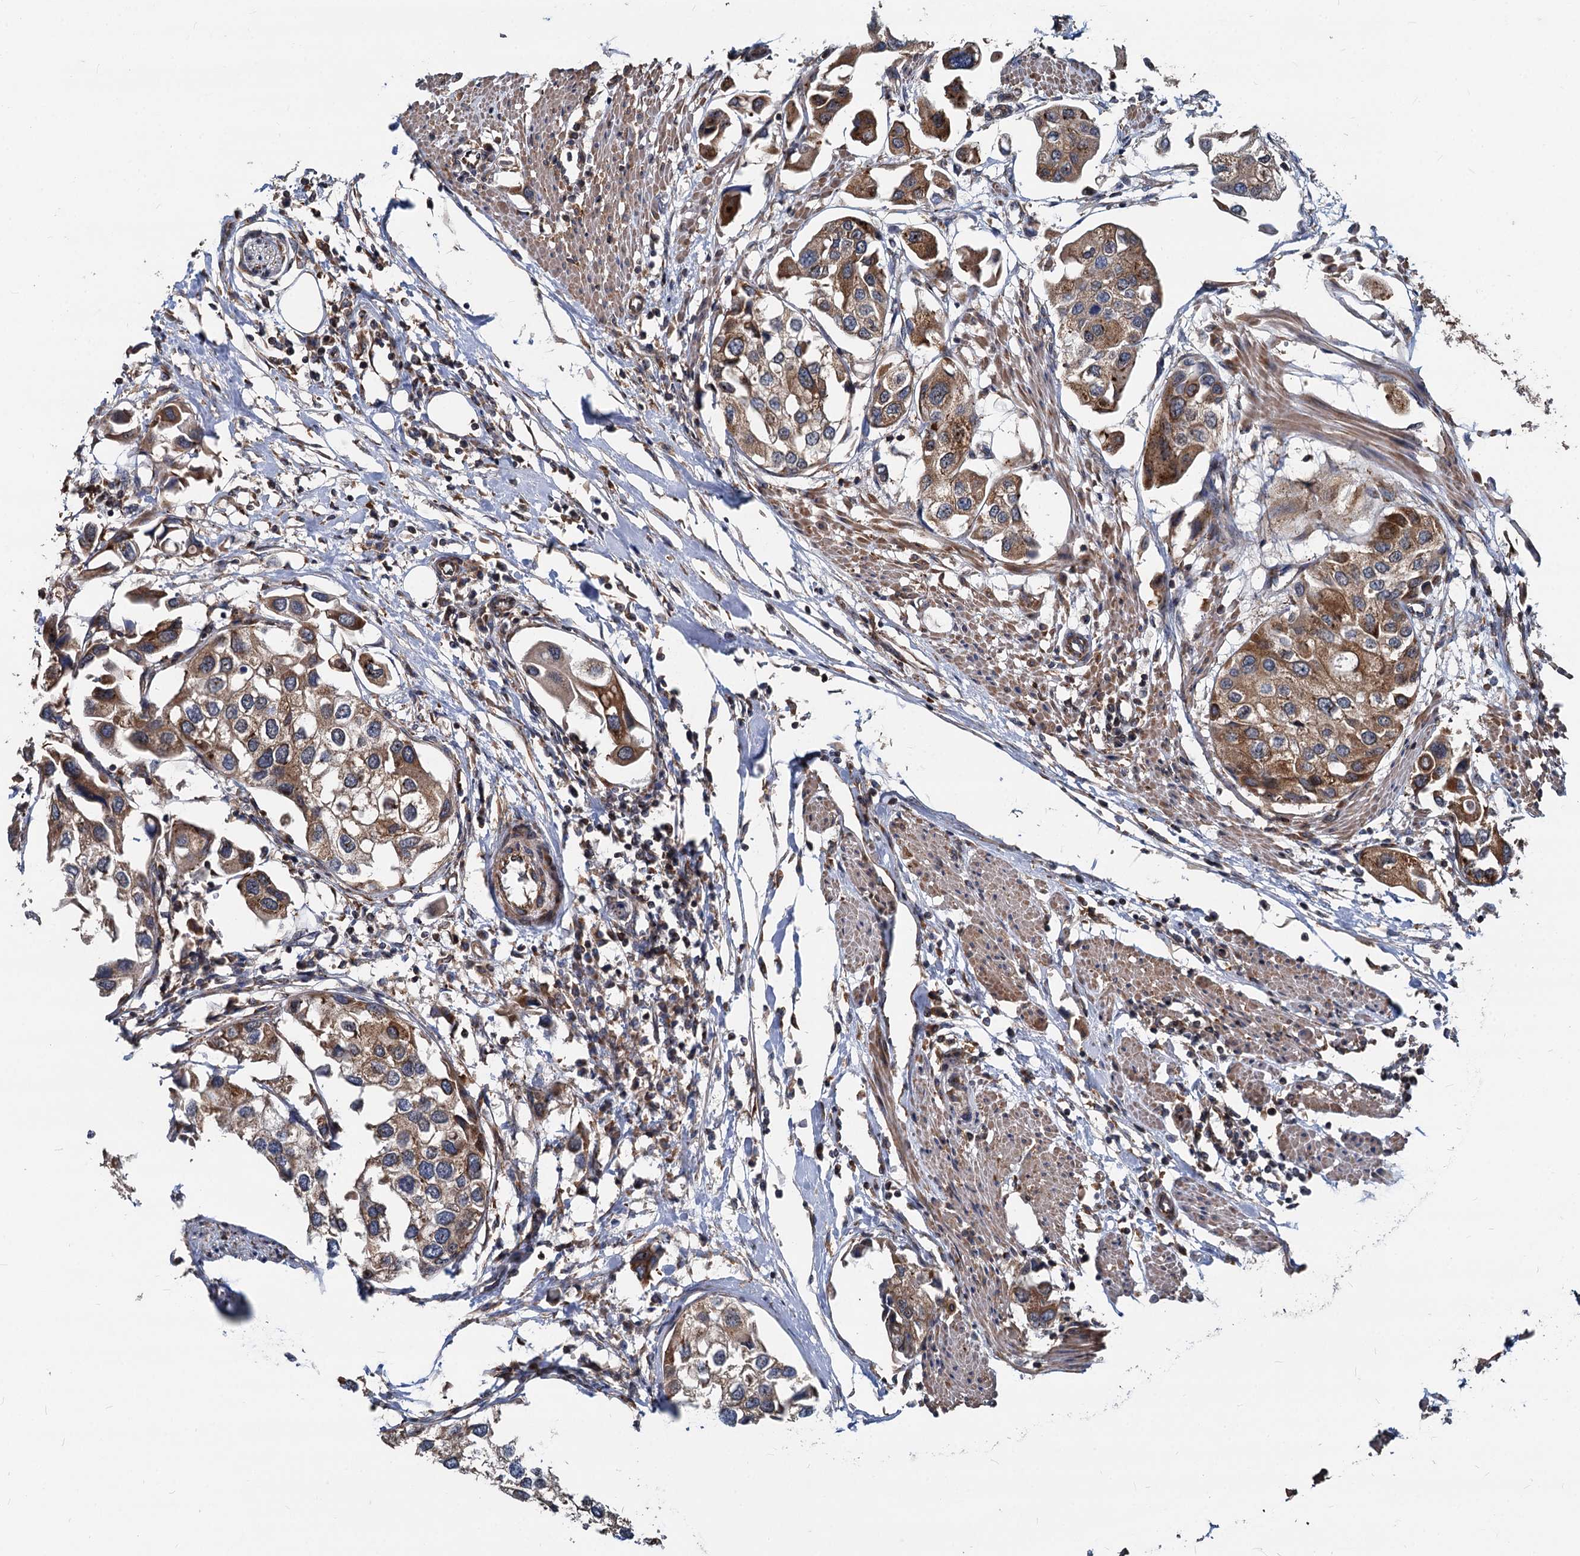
{"staining": {"intensity": "moderate", "quantity": ">75%", "location": "cytoplasmic/membranous"}, "tissue": "urothelial cancer", "cell_type": "Tumor cells", "image_type": "cancer", "snomed": [{"axis": "morphology", "description": "Urothelial carcinoma, High grade"}, {"axis": "topography", "description": "Urinary bladder"}], "caption": "High-magnification brightfield microscopy of high-grade urothelial carcinoma stained with DAB (brown) and counterstained with hematoxylin (blue). tumor cells exhibit moderate cytoplasmic/membranous positivity is present in about>75% of cells. The staining is performed using DAB brown chromogen to label protein expression. The nuclei are counter-stained blue using hematoxylin.", "gene": "STIM1", "patient": {"sex": "male", "age": 64}}